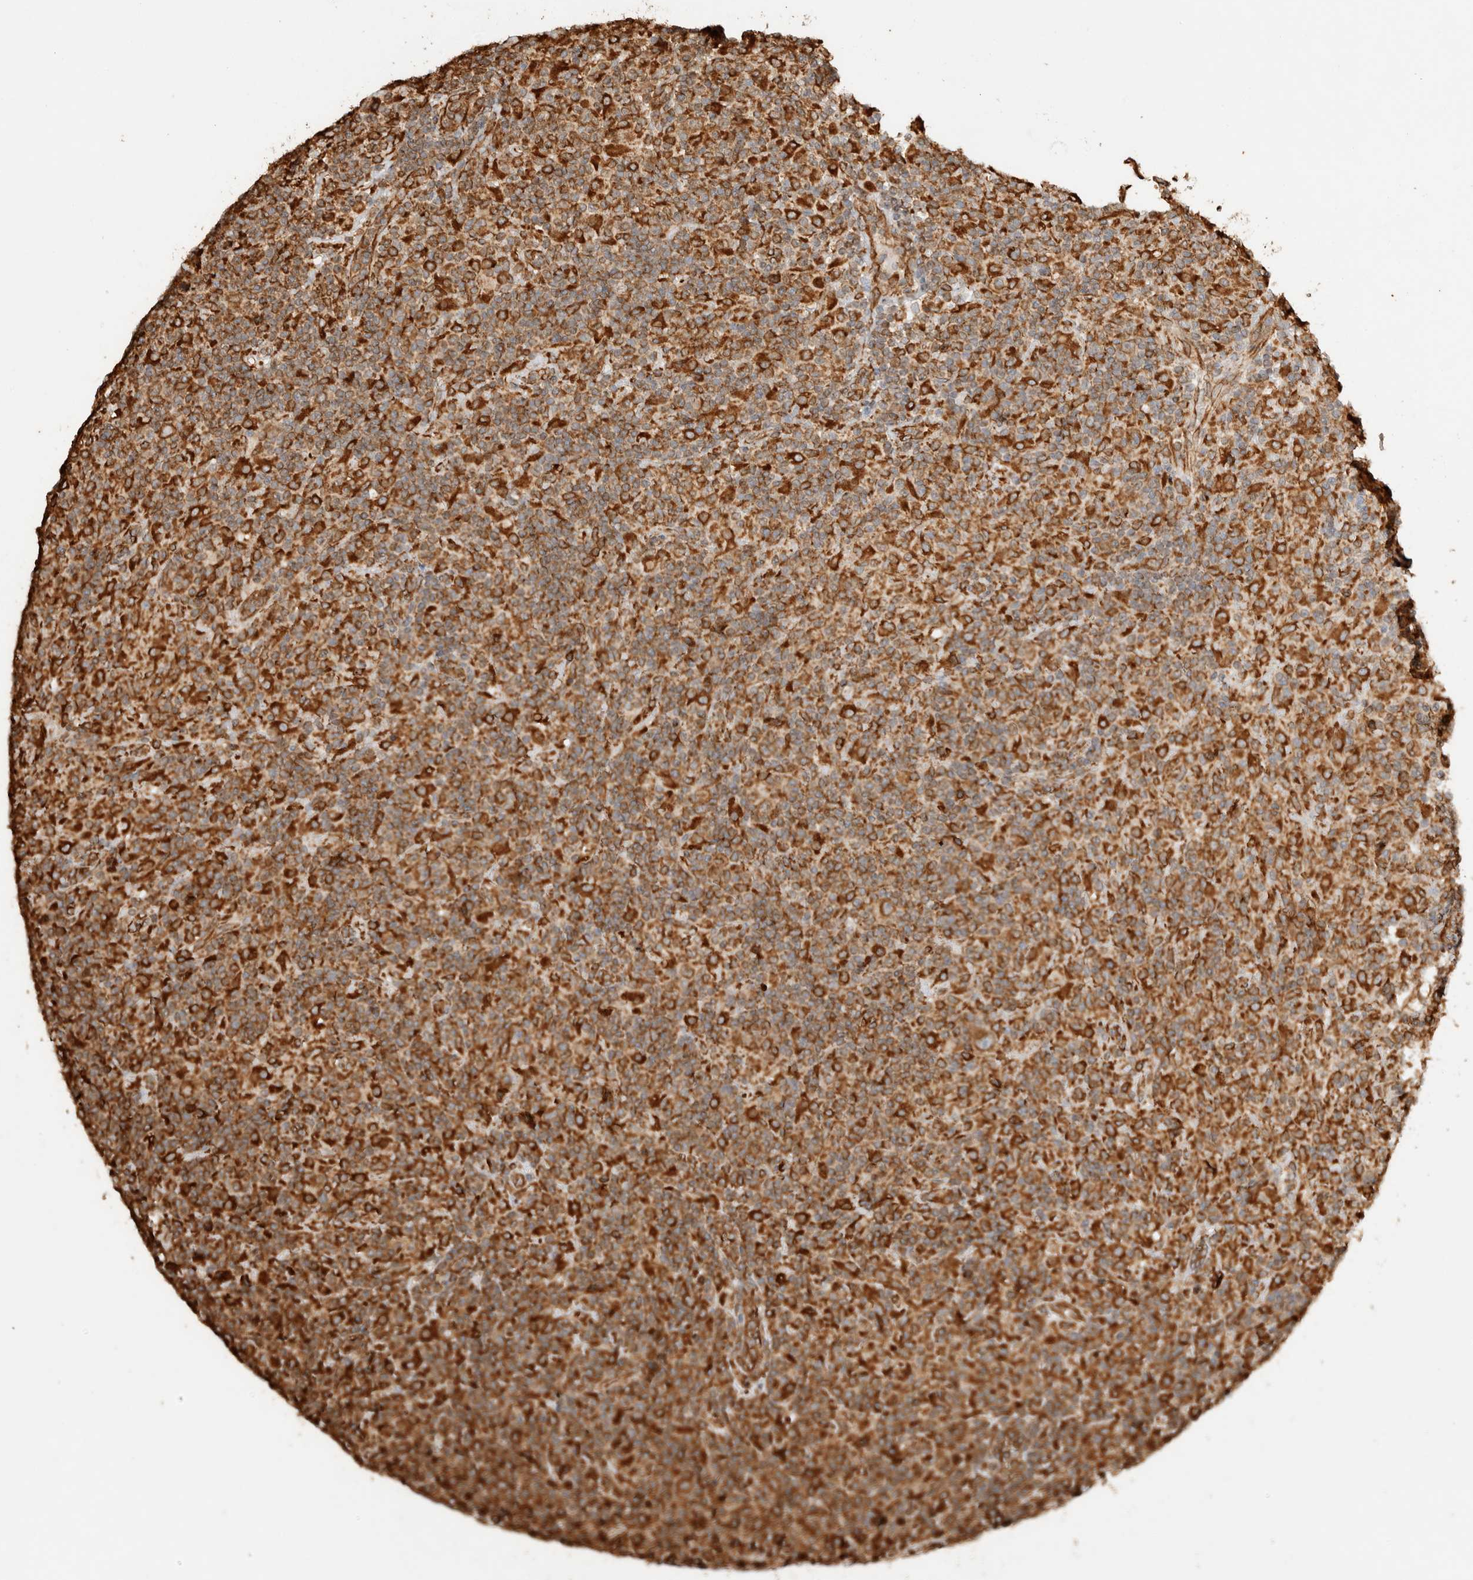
{"staining": {"intensity": "moderate", "quantity": ">75%", "location": "cytoplasmic/membranous"}, "tissue": "lymphoma", "cell_type": "Tumor cells", "image_type": "cancer", "snomed": [{"axis": "morphology", "description": "Hodgkin's disease, NOS"}, {"axis": "topography", "description": "Lymph node"}], "caption": "Lymphoma tissue demonstrates moderate cytoplasmic/membranous staining in approximately >75% of tumor cells", "gene": "ERAP1", "patient": {"sex": "male", "age": 70}}